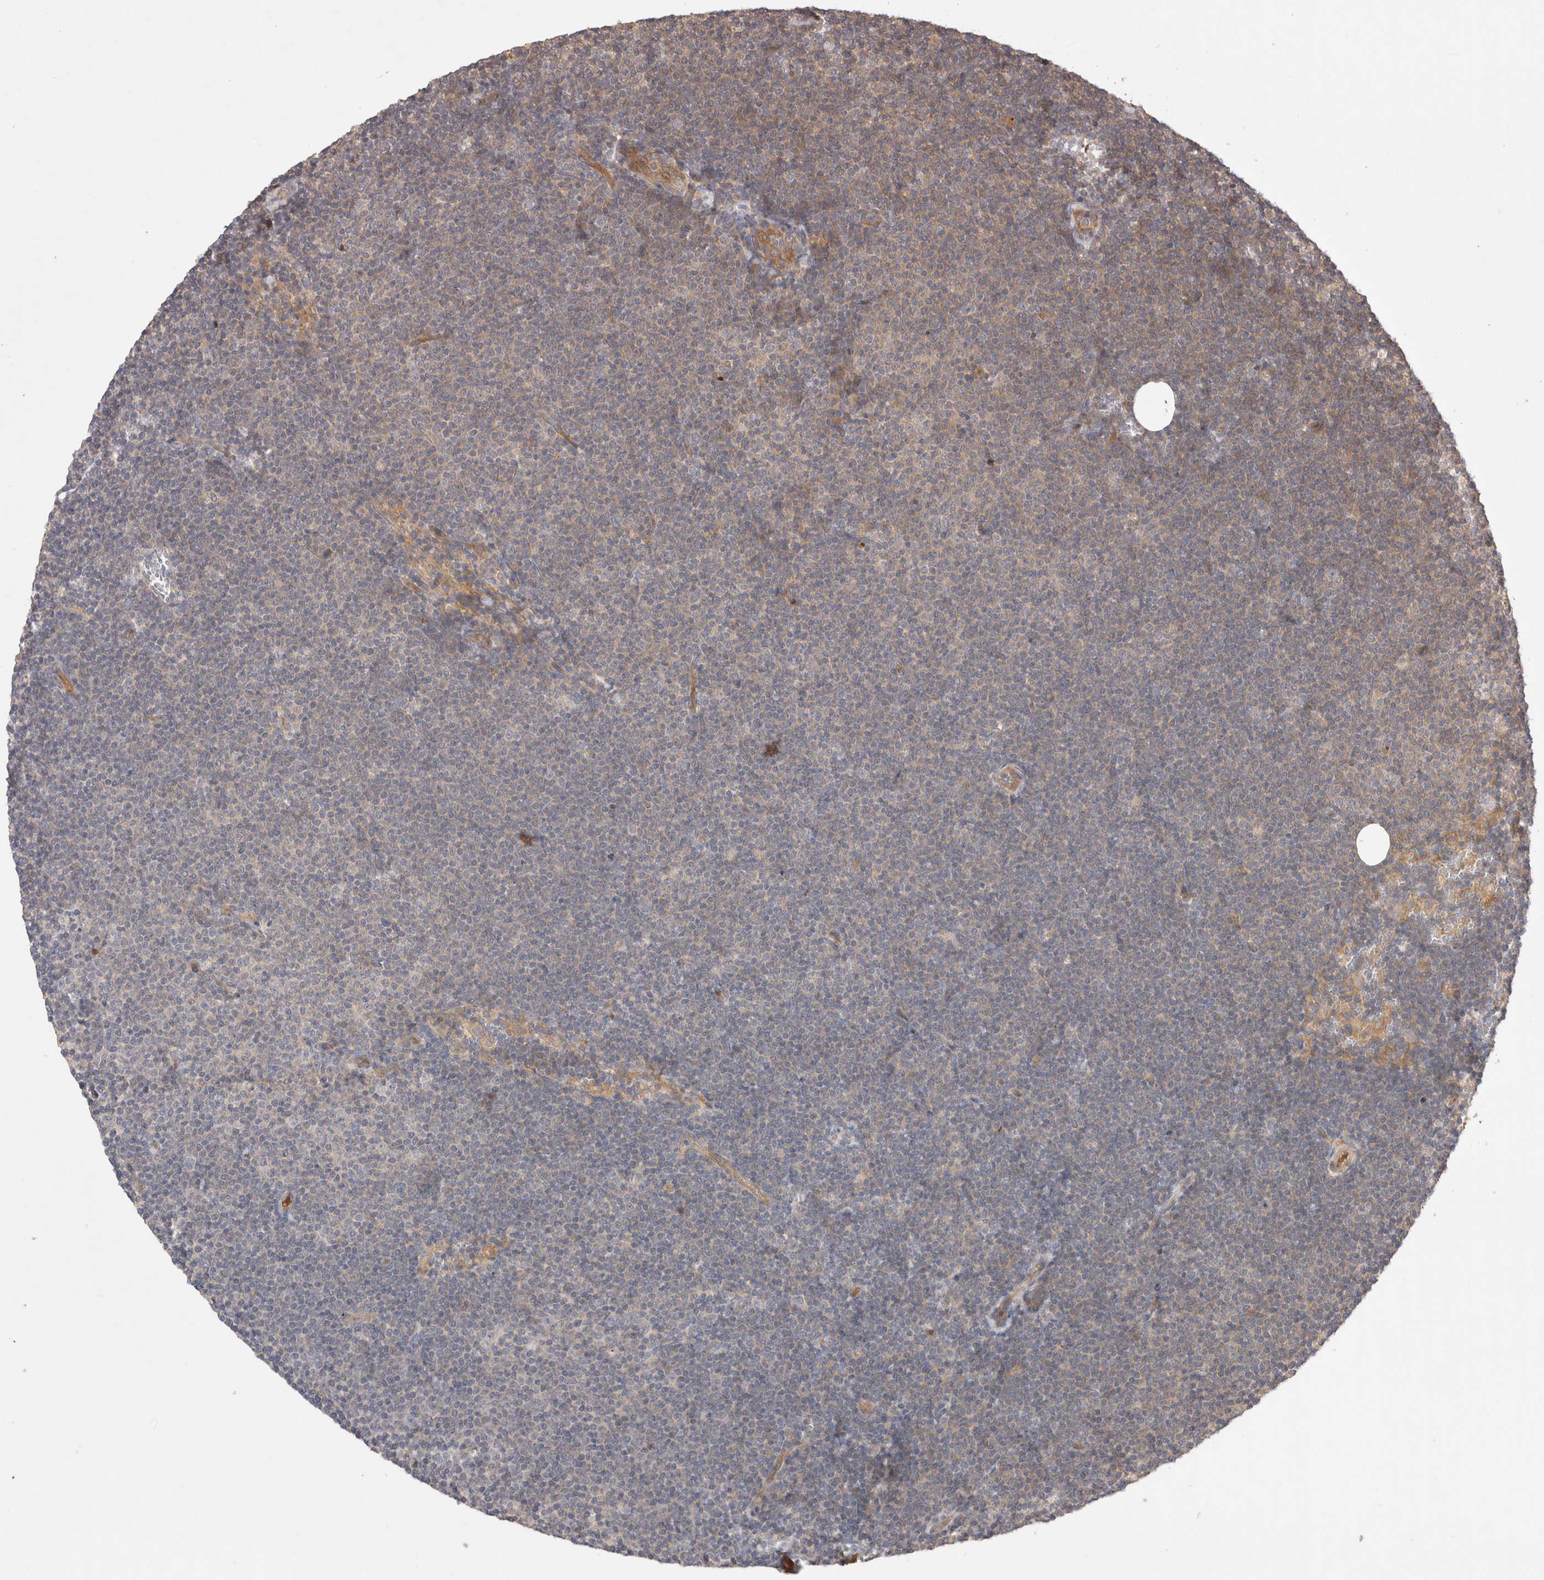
{"staining": {"intensity": "negative", "quantity": "none", "location": "none"}, "tissue": "lymphoma", "cell_type": "Tumor cells", "image_type": "cancer", "snomed": [{"axis": "morphology", "description": "Malignant lymphoma, non-Hodgkin's type, Low grade"}, {"axis": "topography", "description": "Lymph node"}], "caption": "The immunohistochemistry (IHC) histopathology image has no significant expression in tumor cells of malignant lymphoma, non-Hodgkin's type (low-grade) tissue.", "gene": "PPP1R42", "patient": {"sex": "female", "age": 53}}